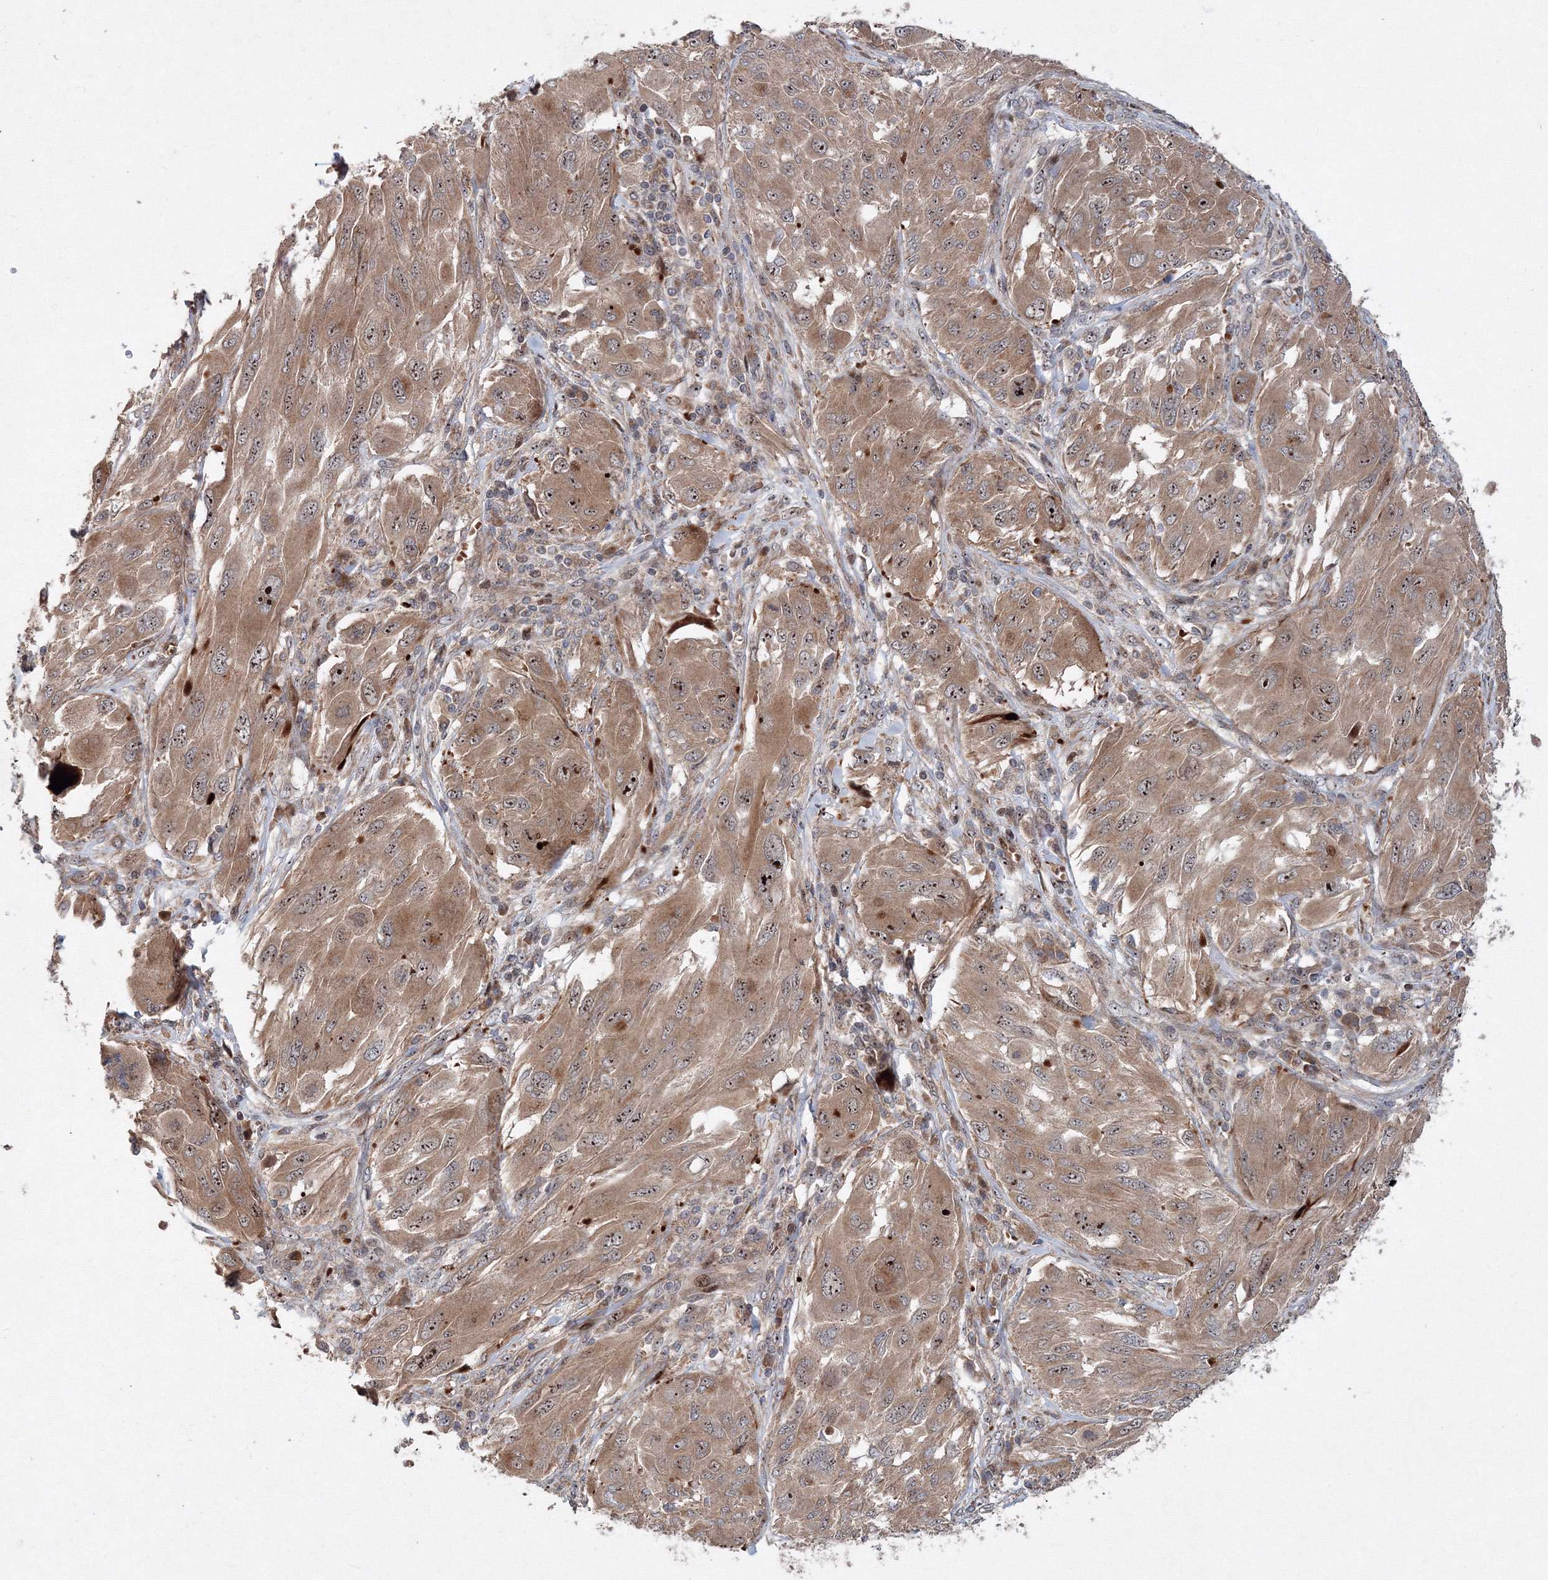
{"staining": {"intensity": "moderate", "quantity": ">75%", "location": "cytoplasmic/membranous,nuclear"}, "tissue": "melanoma", "cell_type": "Tumor cells", "image_type": "cancer", "snomed": [{"axis": "morphology", "description": "Malignant melanoma, NOS"}, {"axis": "topography", "description": "Skin"}], "caption": "Tumor cells demonstrate medium levels of moderate cytoplasmic/membranous and nuclear staining in about >75% of cells in melanoma.", "gene": "ANKAR", "patient": {"sex": "female", "age": 91}}